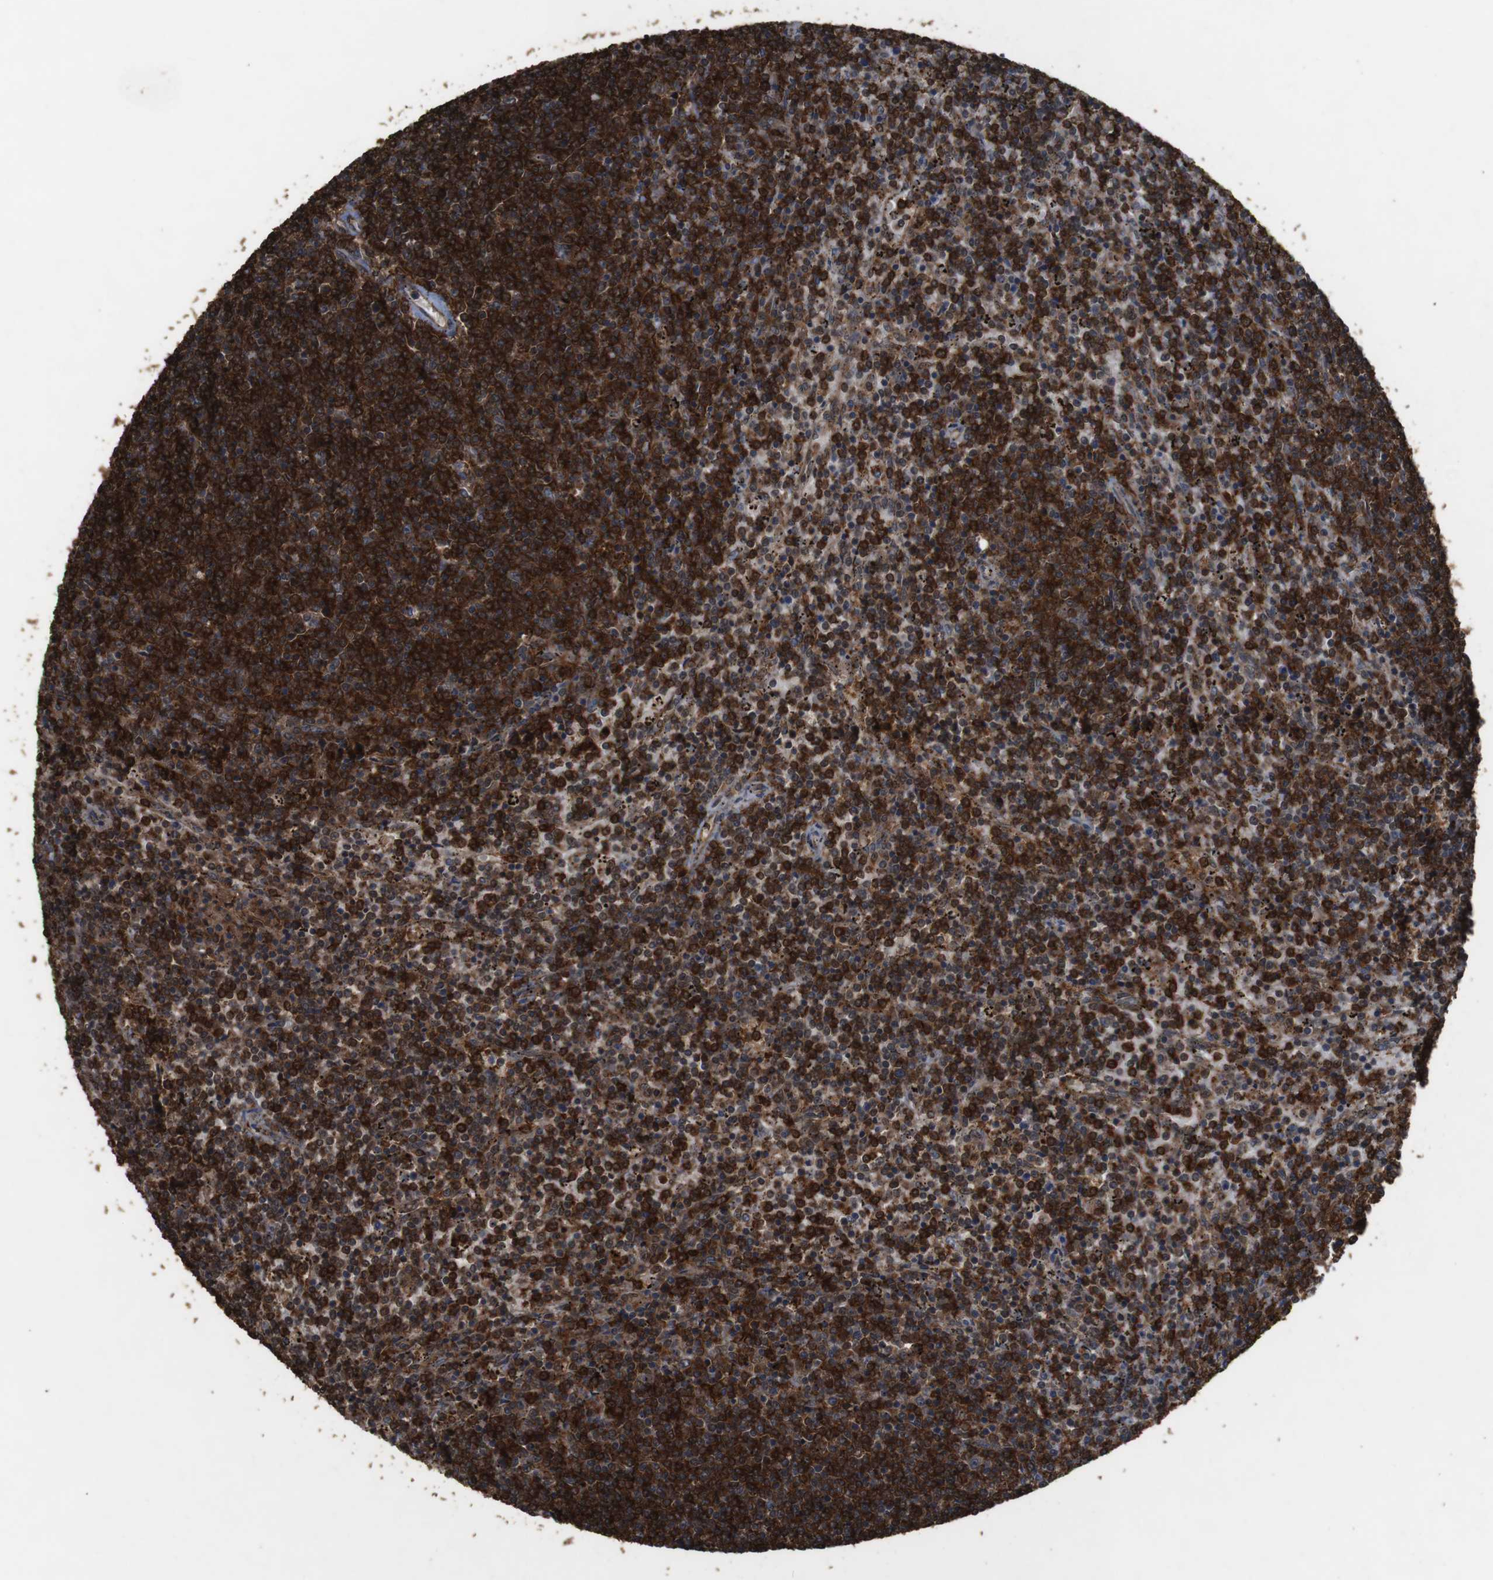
{"staining": {"intensity": "strong", "quantity": ">75%", "location": "cytoplasmic/membranous"}, "tissue": "lymphoma", "cell_type": "Tumor cells", "image_type": "cancer", "snomed": [{"axis": "morphology", "description": "Malignant lymphoma, non-Hodgkin's type, Low grade"}, {"axis": "topography", "description": "Spleen"}], "caption": "Low-grade malignant lymphoma, non-Hodgkin's type tissue reveals strong cytoplasmic/membranous expression in approximately >75% of tumor cells", "gene": "BAG4", "patient": {"sex": "female", "age": 50}}